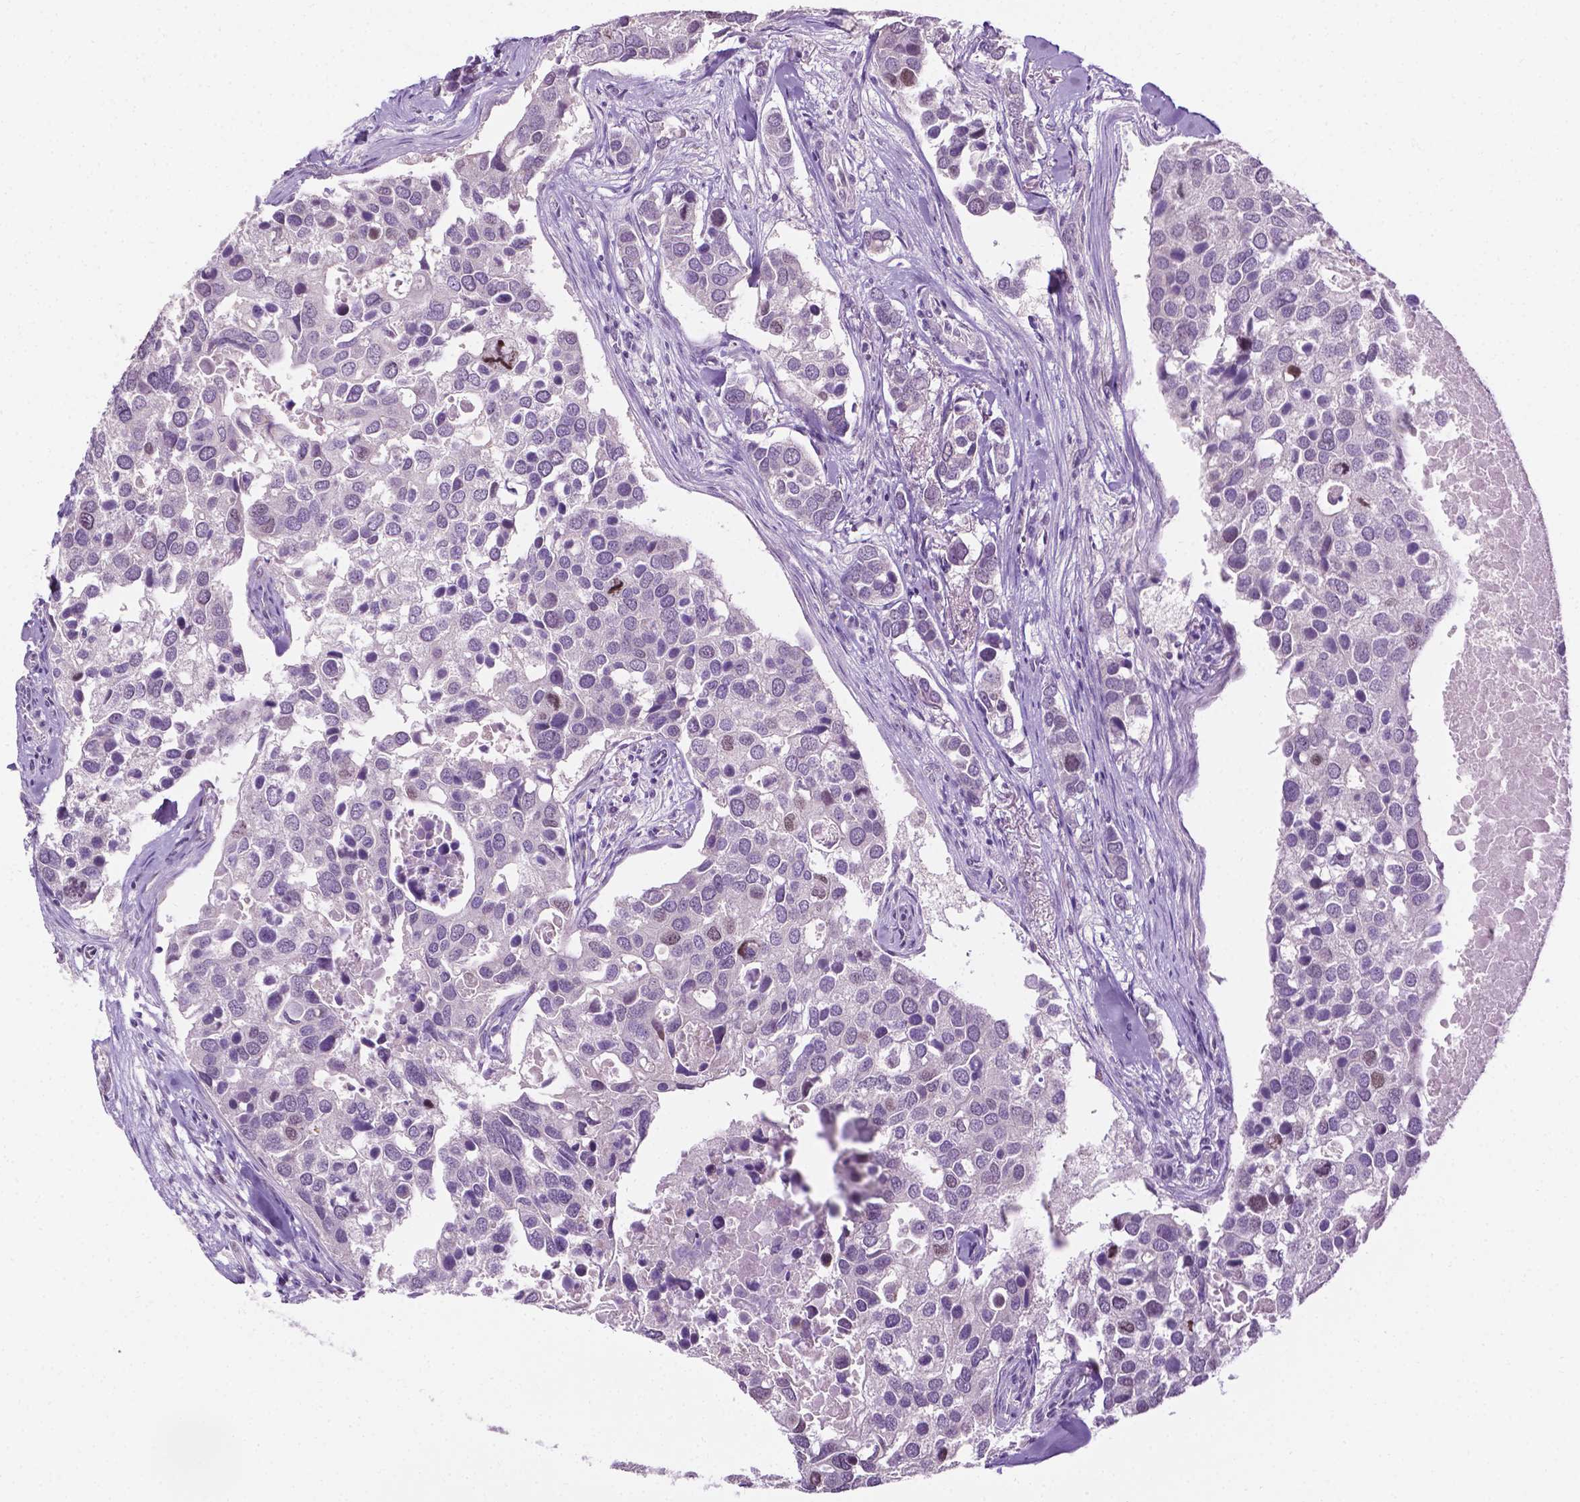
{"staining": {"intensity": "negative", "quantity": "none", "location": "none"}, "tissue": "breast cancer", "cell_type": "Tumor cells", "image_type": "cancer", "snomed": [{"axis": "morphology", "description": "Duct carcinoma"}, {"axis": "topography", "description": "Breast"}], "caption": "Protein analysis of intraductal carcinoma (breast) shows no significant positivity in tumor cells. (Immunohistochemistry, brightfield microscopy, high magnification).", "gene": "DENND4A", "patient": {"sex": "female", "age": 83}}